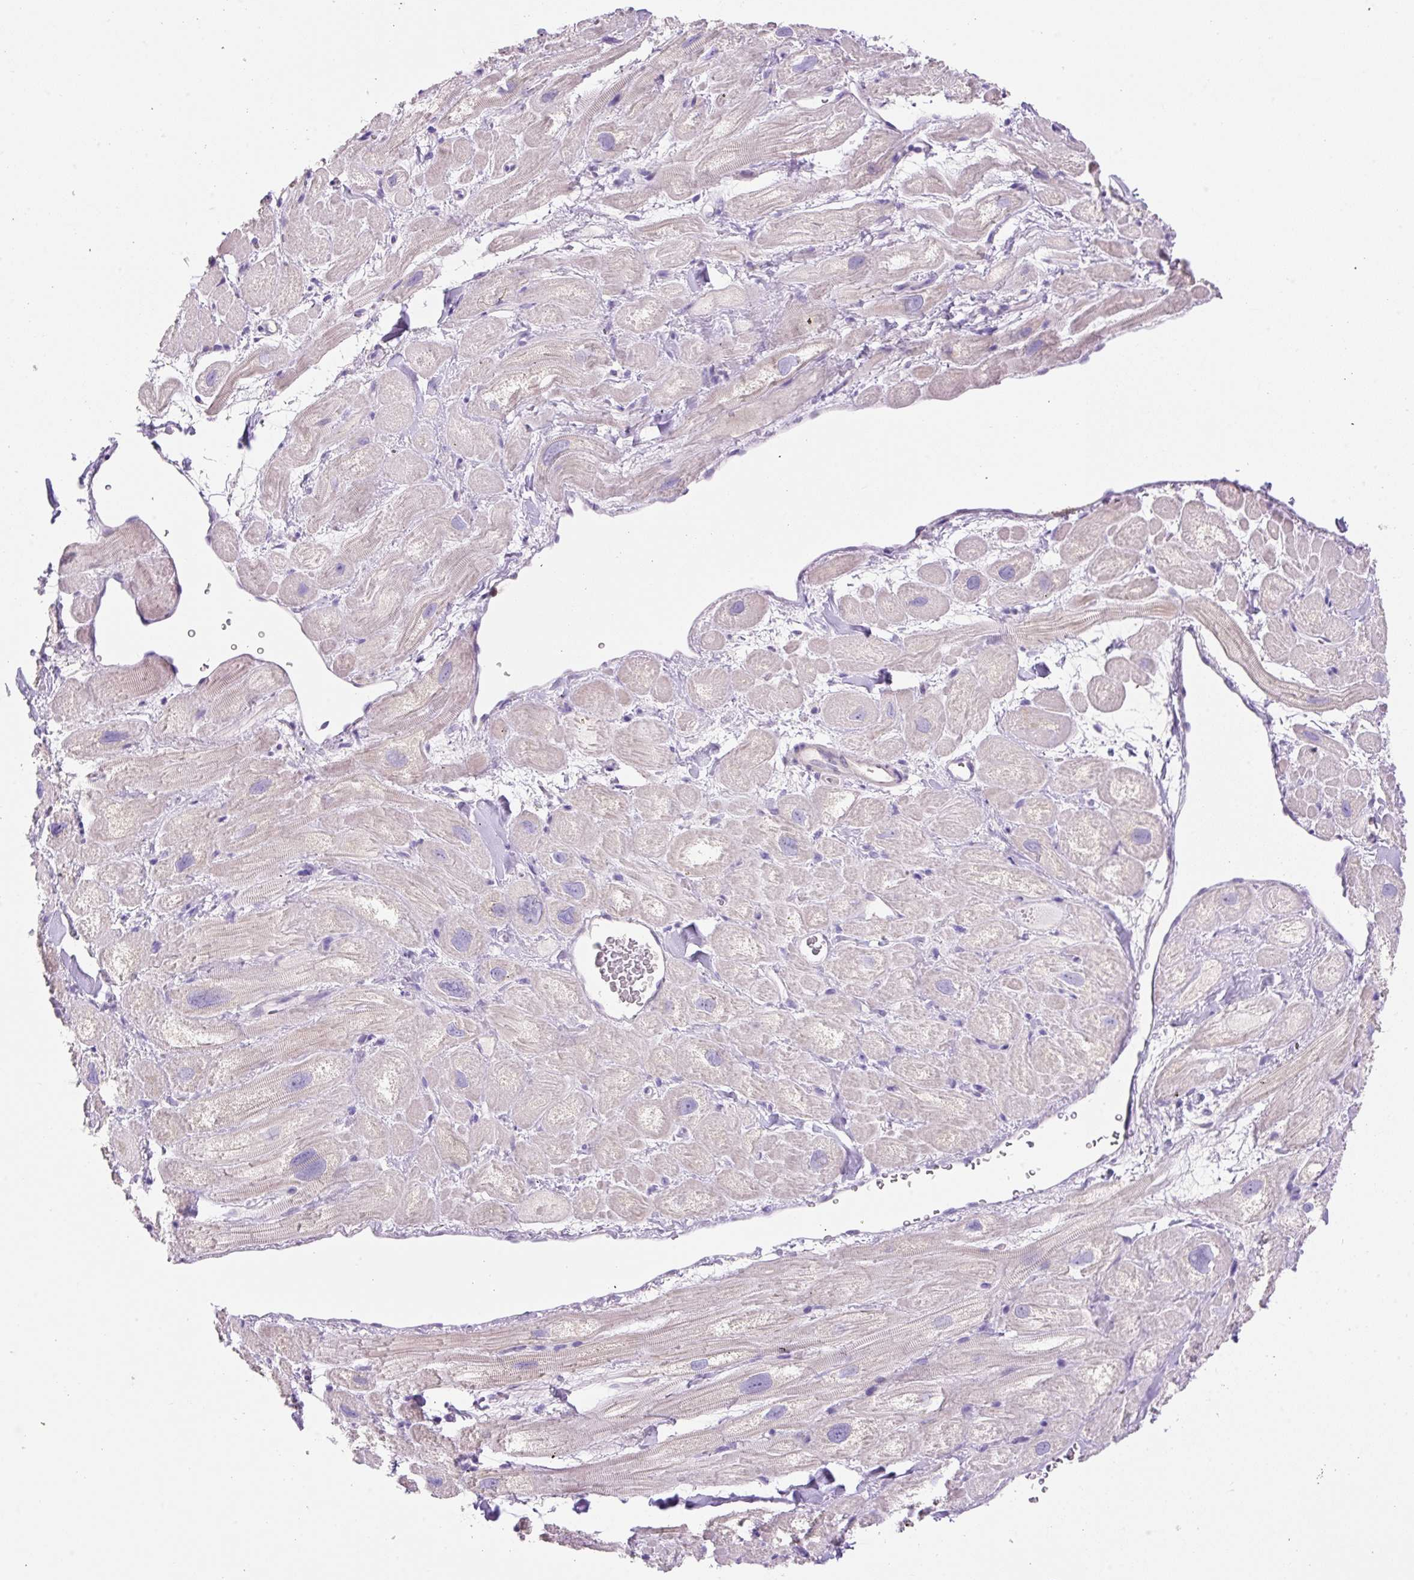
{"staining": {"intensity": "weak", "quantity": "<25%", "location": "cytoplasmic/membranous"}, "tissue": "heart muscle", "cell_type": "Cardiomyocytes", "image_type": "normal", "snomed": [{"axis": "morphology", "description": "Normal tissue, NOS"}, {"axis": "topography", "description": "Heart"}], "caption": "Immunohistochemical staining of unremarkable human heart muscle demonstrates no significant positivity in cardiomyocytes.", "gene": "TDRD15", "patient": {"sex": "male", "age": 49}}